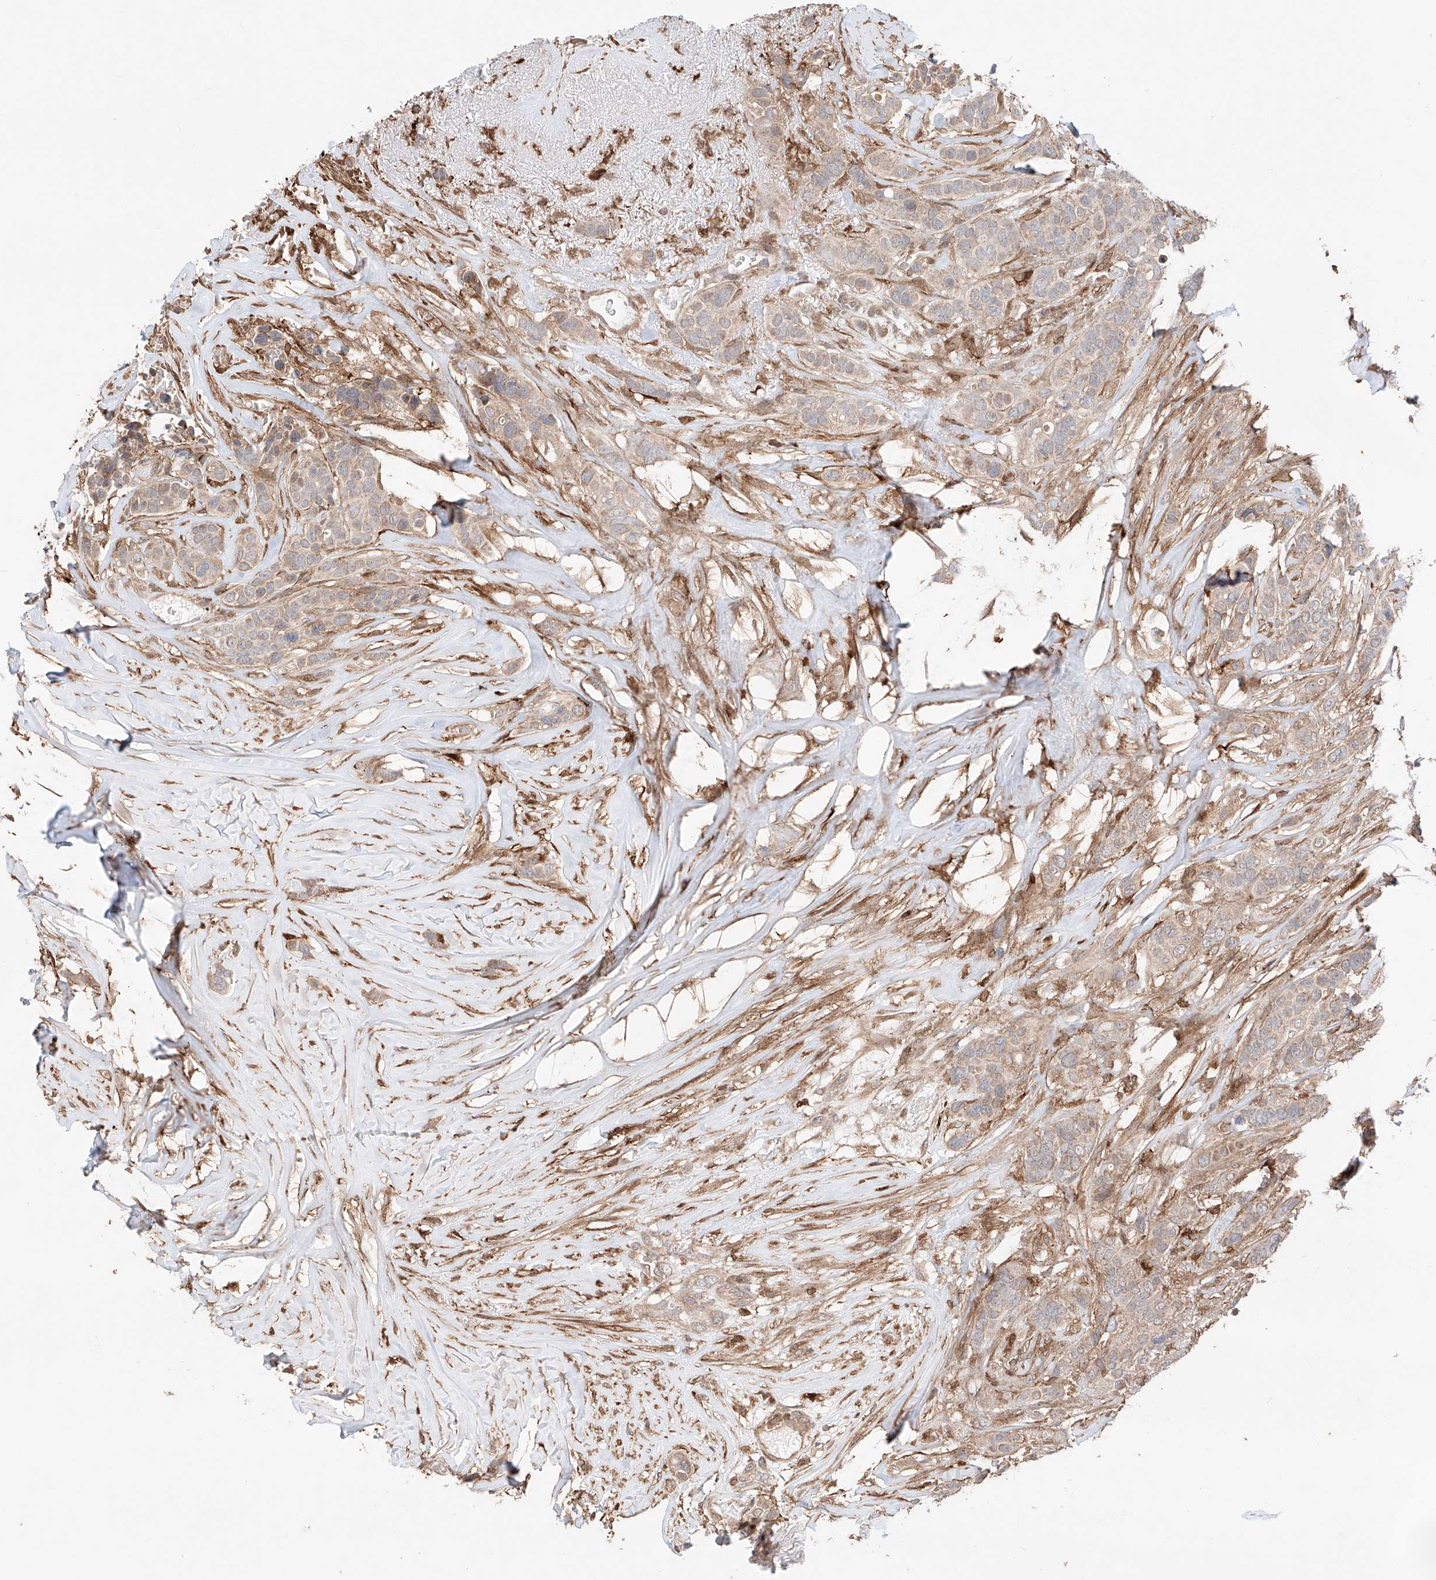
{"staining": {"intensity": "weak", "quantity": ">75%", "location": "cytoplasmic/membranous"}, "tissue": "breast cancer", "cell_type": "Tumor cells", "image_type": "cancer", "snomed": [{"axis": "morphology", "description": "Lobular carcinoma"}, {"axis": "topography", "description": "Breast"}], "caption": "Immunohistochemistry (IHC) image of neoplastic tissue: breast lobular carcinoma stained using immunohistochemistry (IHC) reveals low levels of weak protein expression localized specifically in the cytoplasmic/membranous of tumor cells, appearing as a cytoplasmic/membranous brown color.", "gene": "IGSF22", "patient": {"sex": "female", "age": 51}}